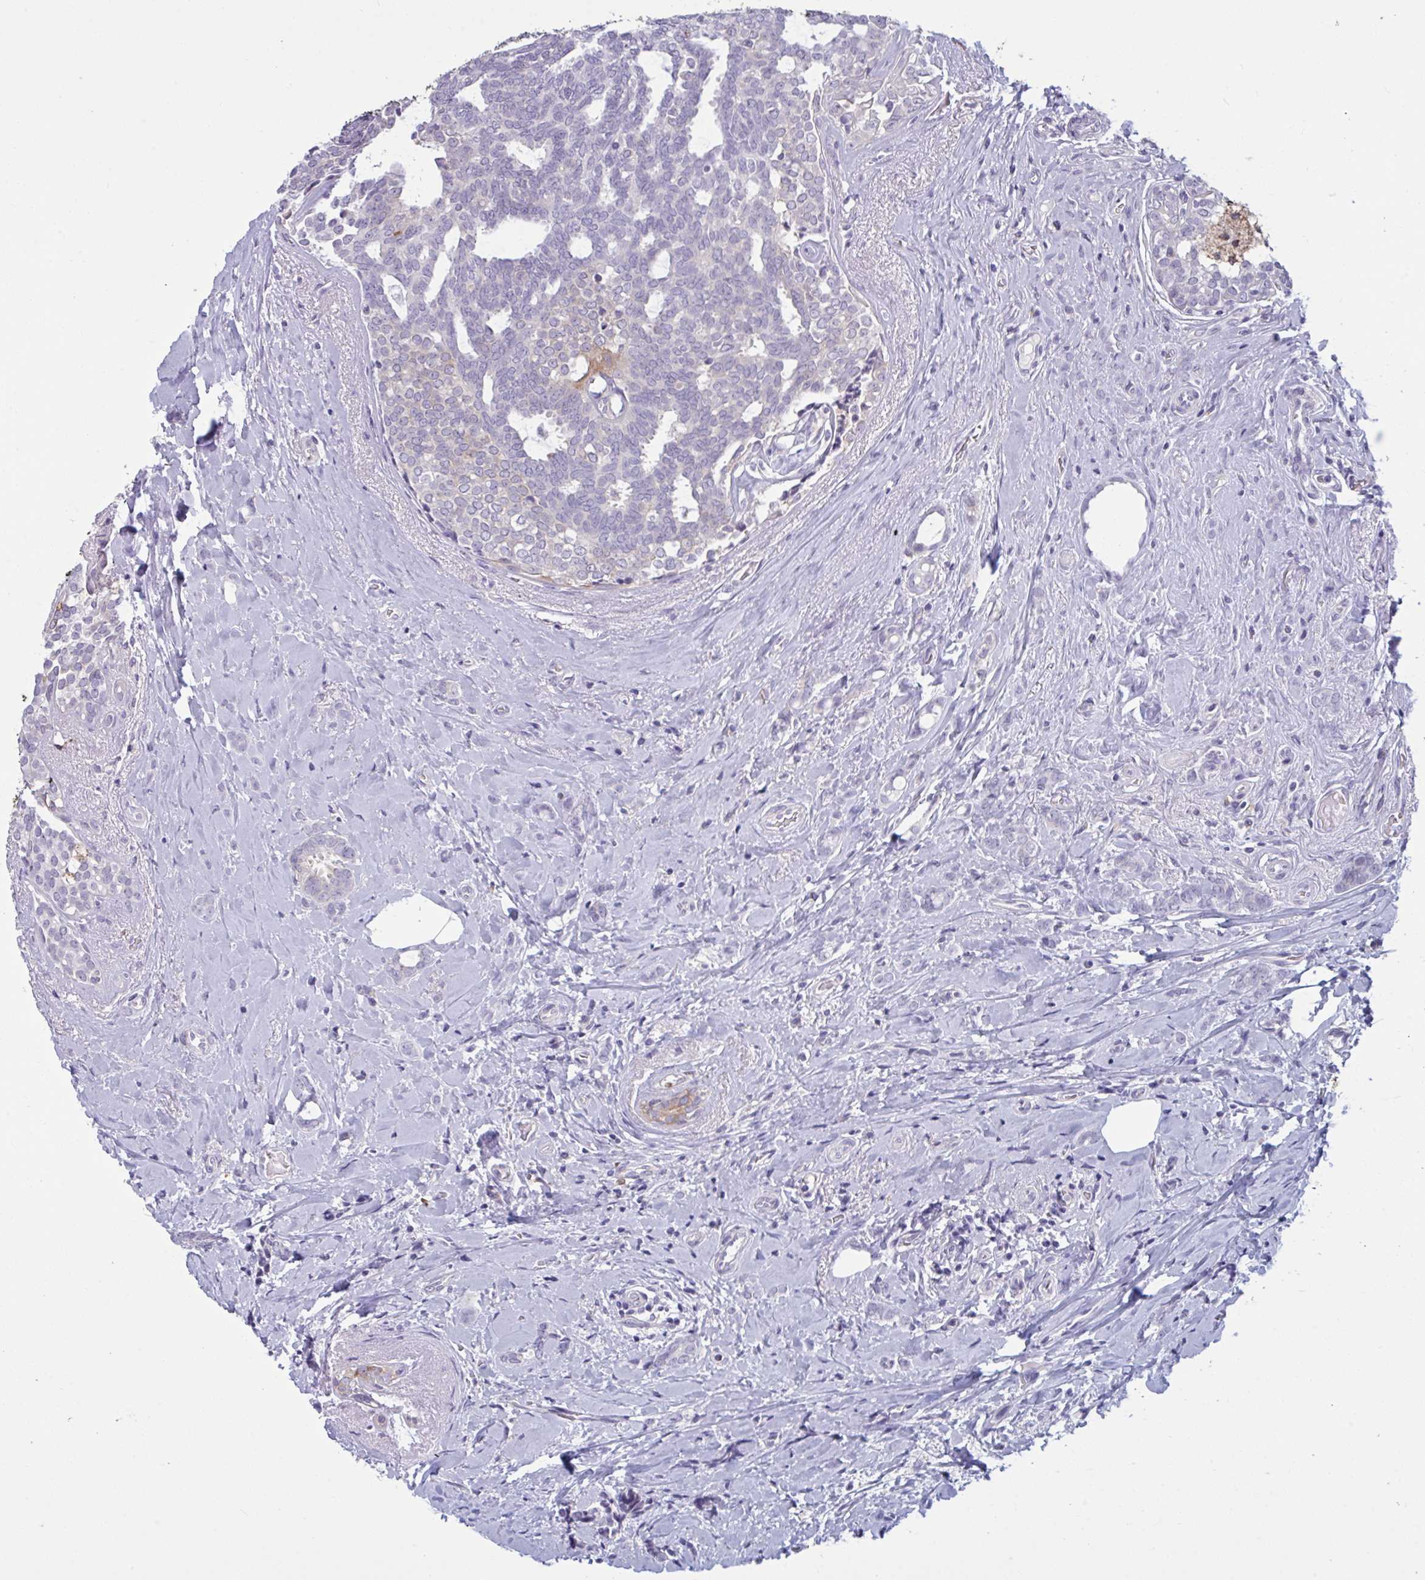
{"staining": {"intensity": "negative", "quantity": "none", "location": "none"}, "tissue": "breast cancer", "cell_type": "Tumor cells", "image_type": "cancer", "snomed": [{"axis": "morphology", "description": "Intraductal carcinoma, in situ"}, {"axis": "morphology", "description": "Duct carcinoma"}, {"axis": "morphology", "description": "Lobular carcinoma, in situ"}, {"axis": "topography", "description": "Breast"}], "caption": "Tumor cells show no significant positivity in breast cancer (intraductal carcinoma). (DAB immunohistochemistry (IHC), high magnification).", "gene": "TBC1D4", "patient": {"sex": "female", "age": 44}}